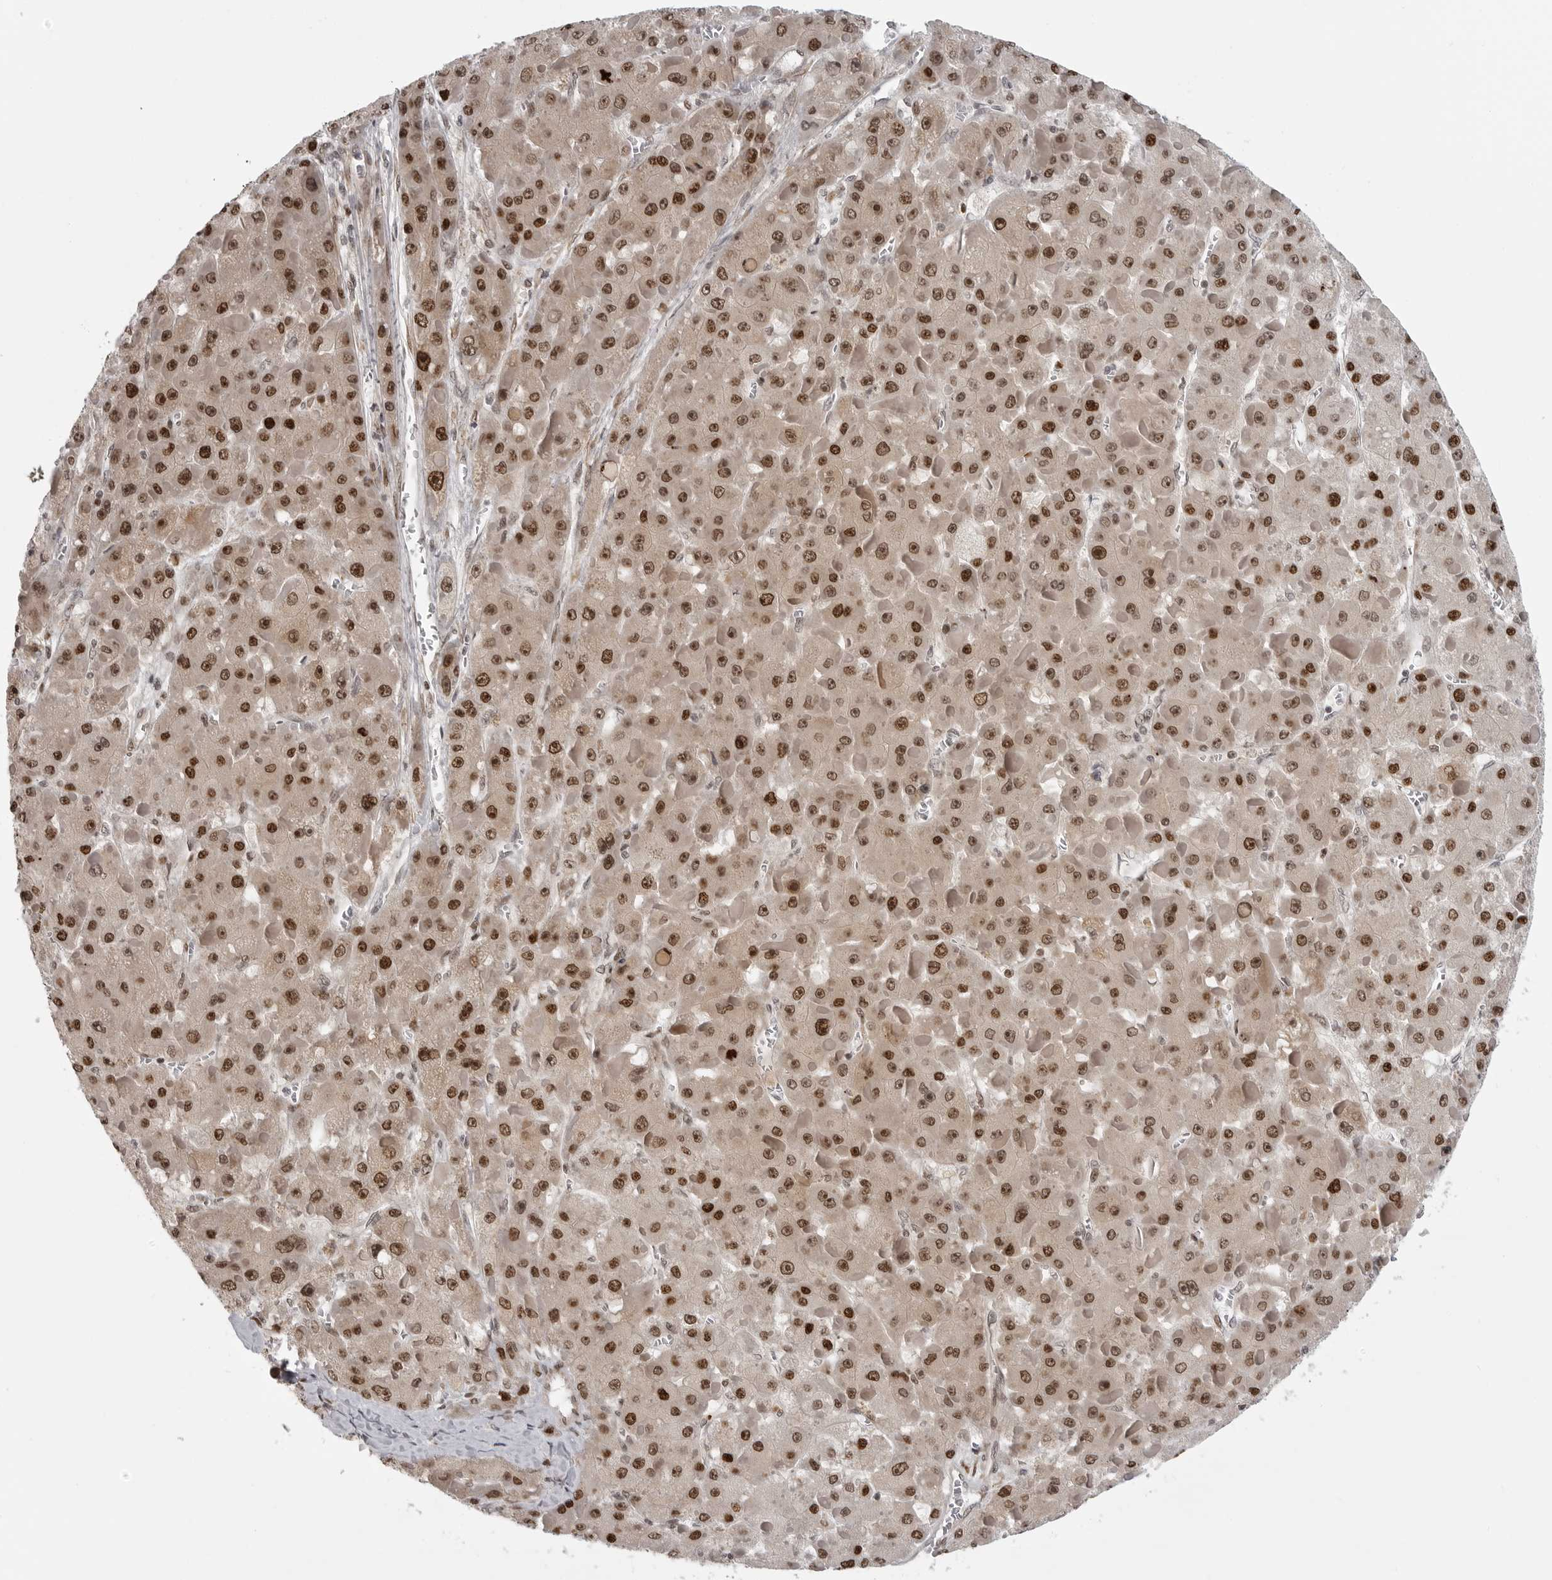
{"staining": {"intensity": "strong", "quantity": ">75%", "location": "nuclear"}, "tissue": "liver cancer", "cell_type": "Tumor cells", "image_type": "cancer", "snomed": [{"axis": "morphology", "description": "Carcinoma, Hepatocellular, NOS"}, {"axis": "topography", "description": "Liver"}], "caption": "Approximately >75% of tumor cells in human liver hepatocellular carcinoma demonstrate strong nuclear protein expression as visualized by brown immunohistochemical staining.", "gene": "PRDM10", "patient": {"sex": "female", "age": 73}}